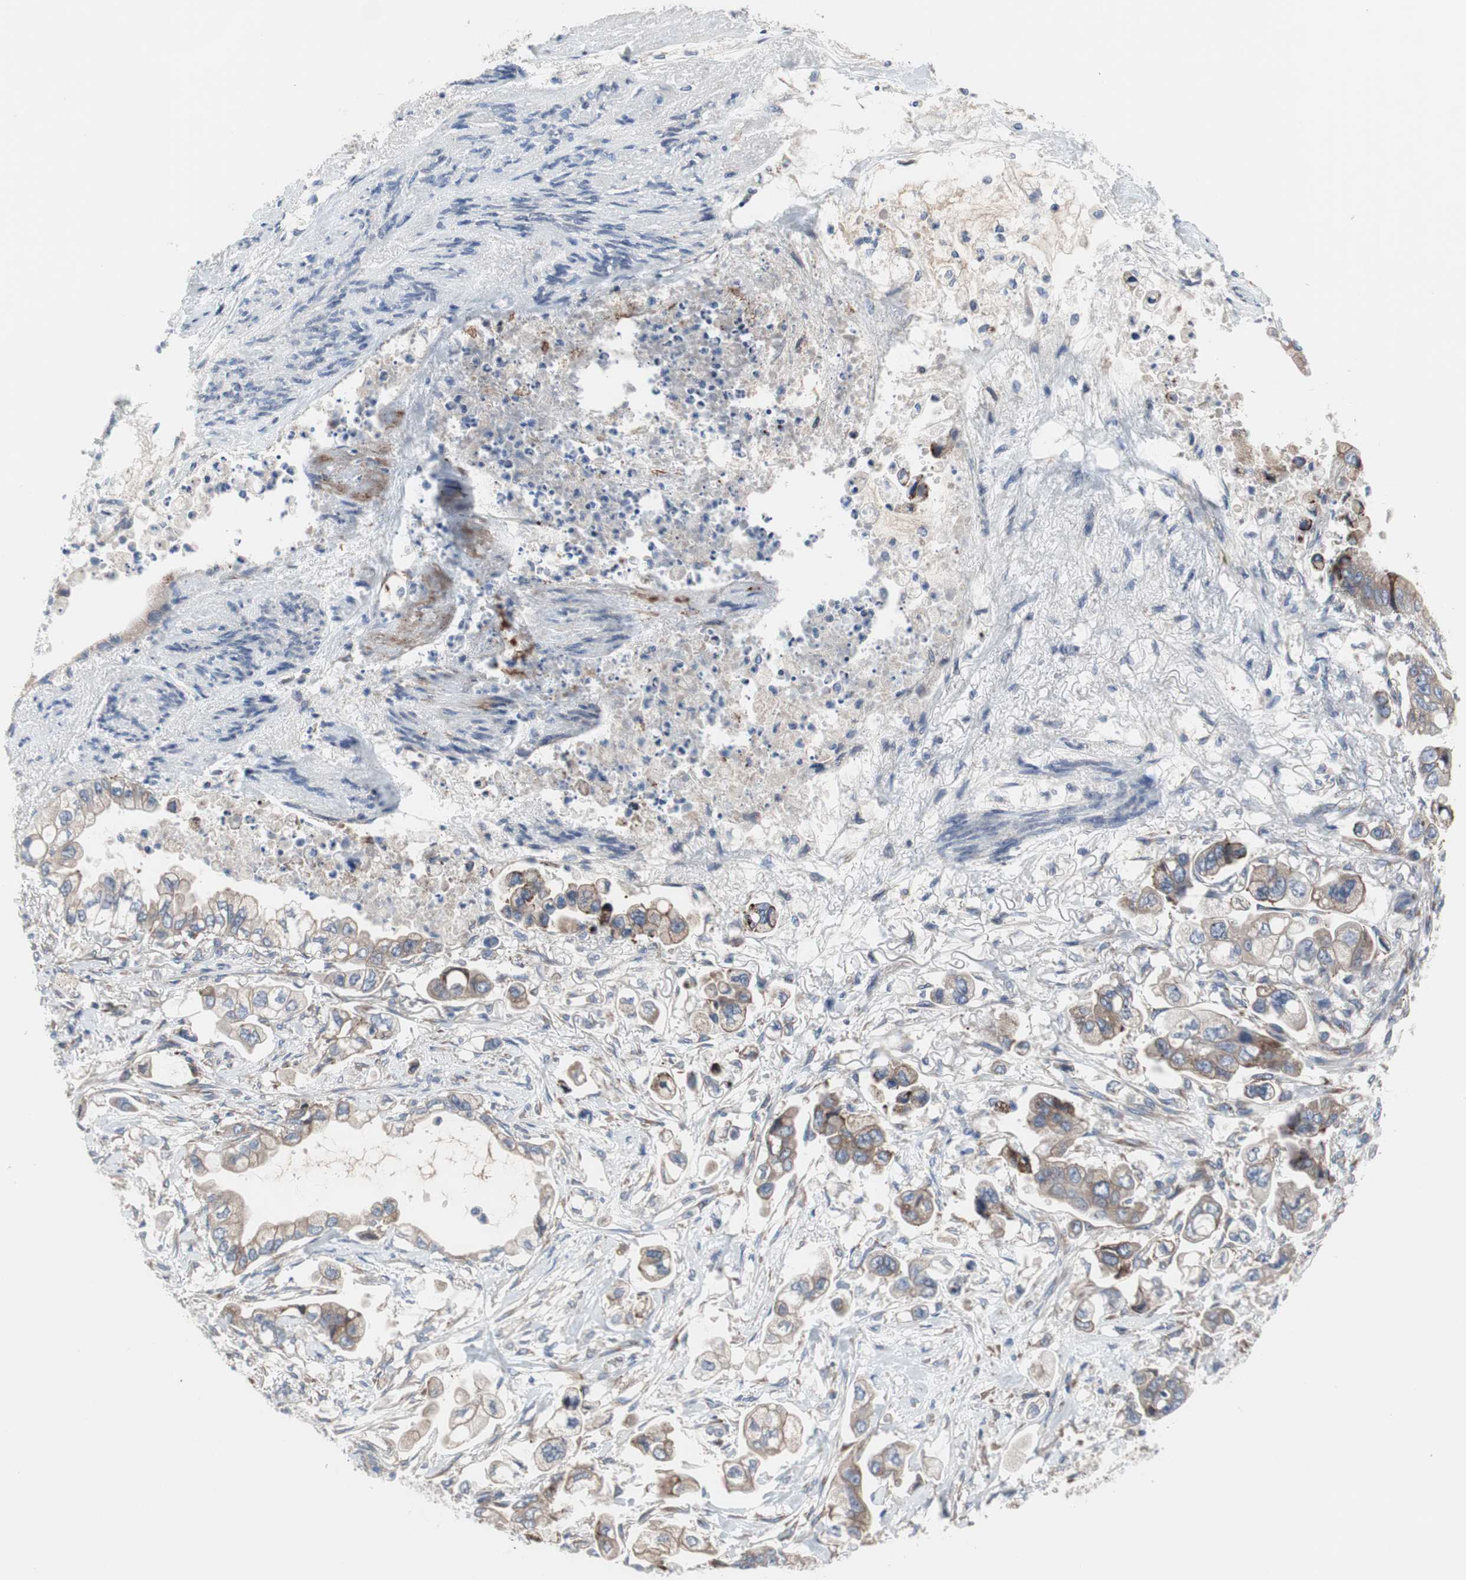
{"staining": {"intensity": "weak", "quantity": ">75%", "location": "cytoplasmic/membranous"}, "tissue": "stomach cancer", "cell_type": "Tumor cells", "image_type": "cancer", "snomed": [{"axis": "morphology", "description": "Adenocarcinoma, NOS"}, {"axis": "topography", "description": "Stomach"}], "caption": "High-power microscopy captured an immunohistochemistry (IHC) histopathology image of stomach cancer, revealing weak cytoplasmic/membranous staining in about >75% of tumor cells.", "gene": "KANSL1", "patient": {"sex": "male", "age": 62}}